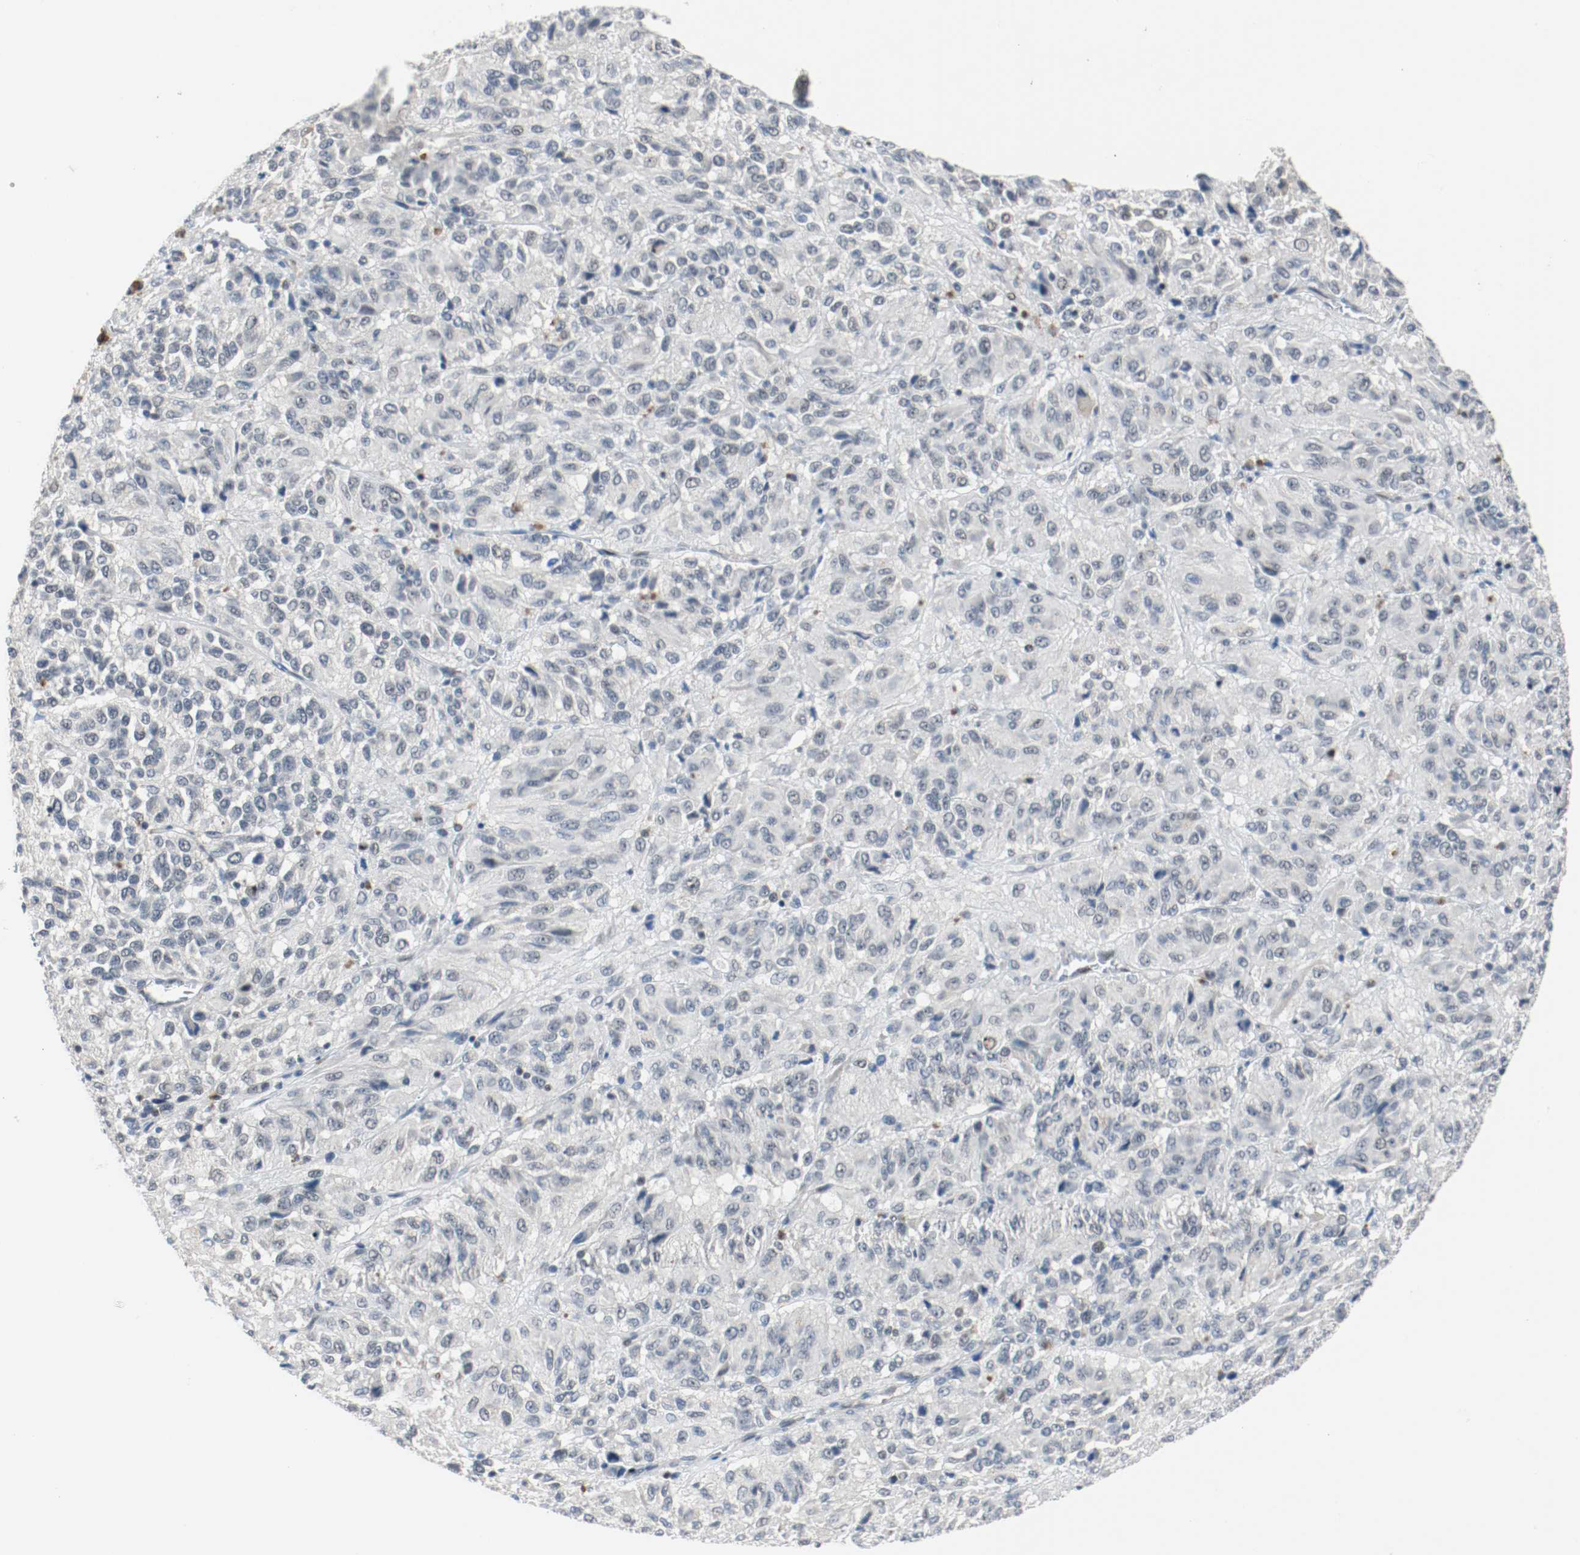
{"staining": {"intensity": "negative", "quantity": "none", "location": "none"}, "tissue": "melanoma", "cell_type": "Tumor cells", "image_type": "cancer", "snomed": [{"axis": "morphology", "description": "Malignant melanoma, Metastatic site"}, {"axis": "topography", "description": "Lung"}], "caption": "A high-resolution histopathology image shows immunohistochemistry staining of melanoma, which demonstrates no significant staining in tumor cells.", "gene": "ASH1L", "patient": {"sex": "male", "age": 64}}